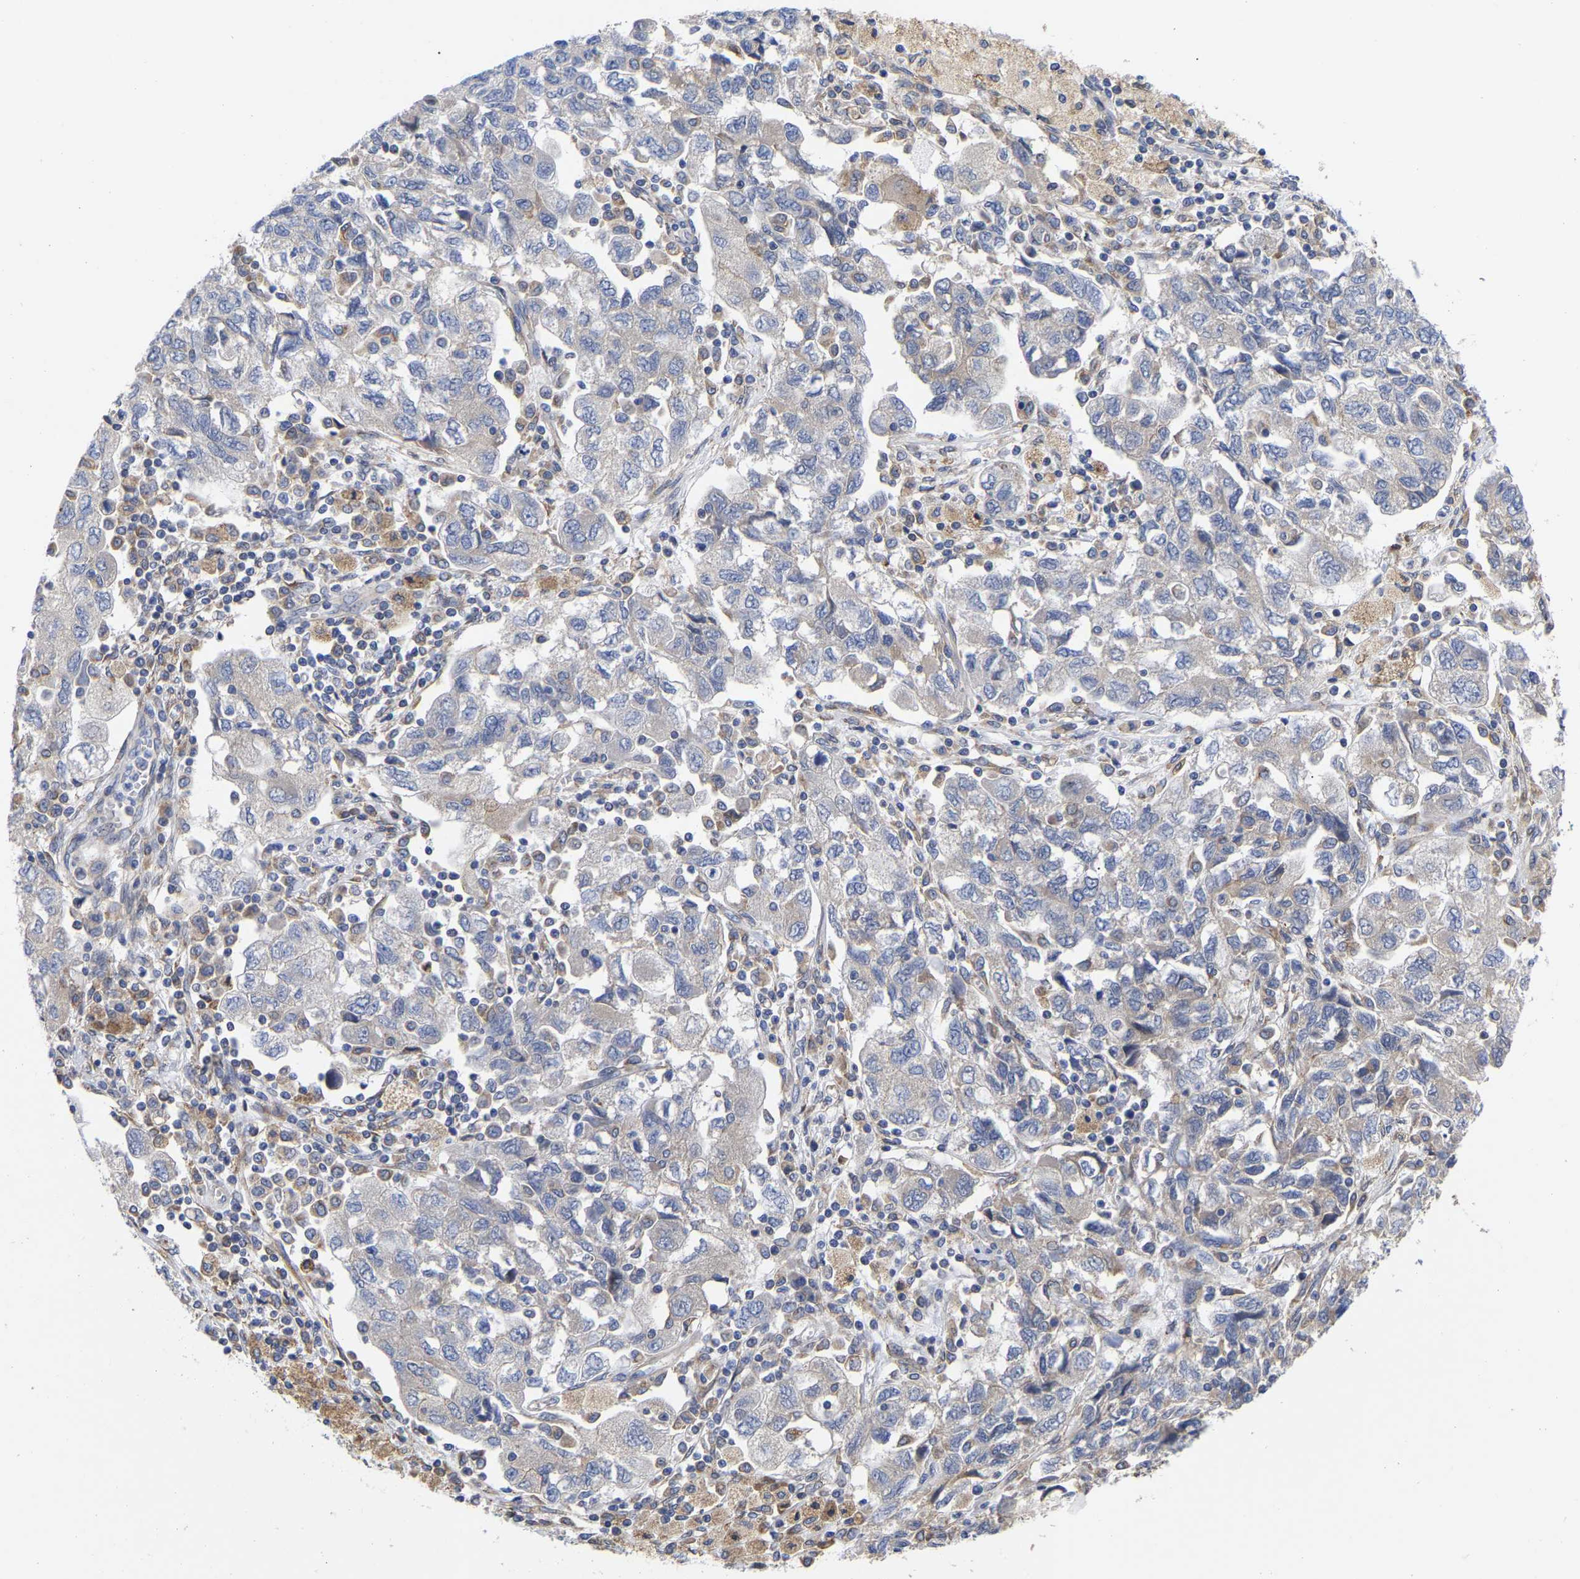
{"staining": {"intensity": "negative", "quantity": "none", "location": "none"}, "tissue": "ovarian cancer", "cell_type": "Tumor cells", "image_type": "cancer", "snomed": [{"axis": "morphology", "description": "Carcinoma, NOS"}, {"axis": "morphology", "description": "Cystadenocarcinoma, serous, NOS"}, {"axis": "topography", "description": "Ovary"}], "caption": "Serous cystadenocarcinoma (ovarian) was stained to show a protein in brown. There is no significant positivity in tumor cells.", "gene": "CFAP298", "patient": {"sex": "female", "age": 69}}